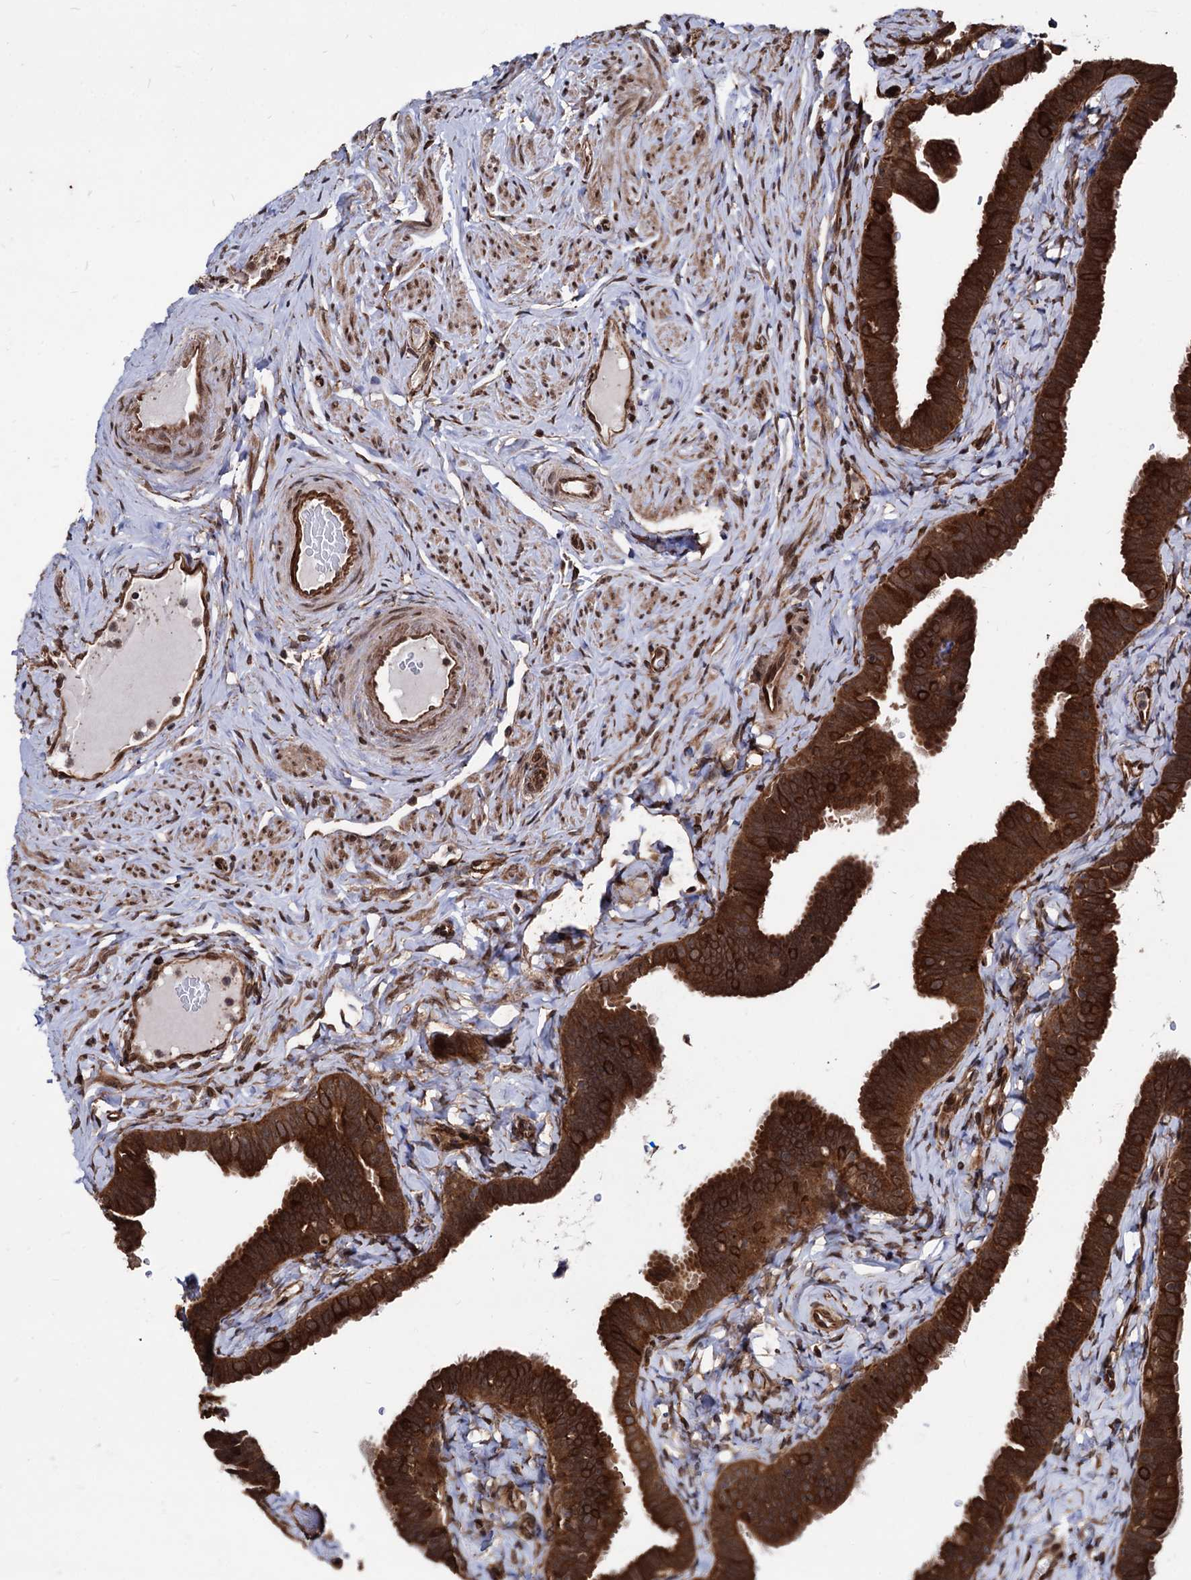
{"staining": {"intensity": "strong", "quantity": ">75%", "location": "cytoplasmic/membranous,nuclear"}, "tissue": "fallopian tube", "cell_type": "Glandular cells", "image_type": "normal", "snomed": [{"axis": "morphology", "description": "Normal tissue, NOS"}, {"axis": "topography", "description": "Fallopian tube"}], "caption": "Glandular cells demonstrate high levels of strong cytoplasmic/membranous,nuclear staining in about >75% of cells in normal fallopian tube.", "gene": "ANKRD12", "patient": {"sex": "female", "age": 65}}